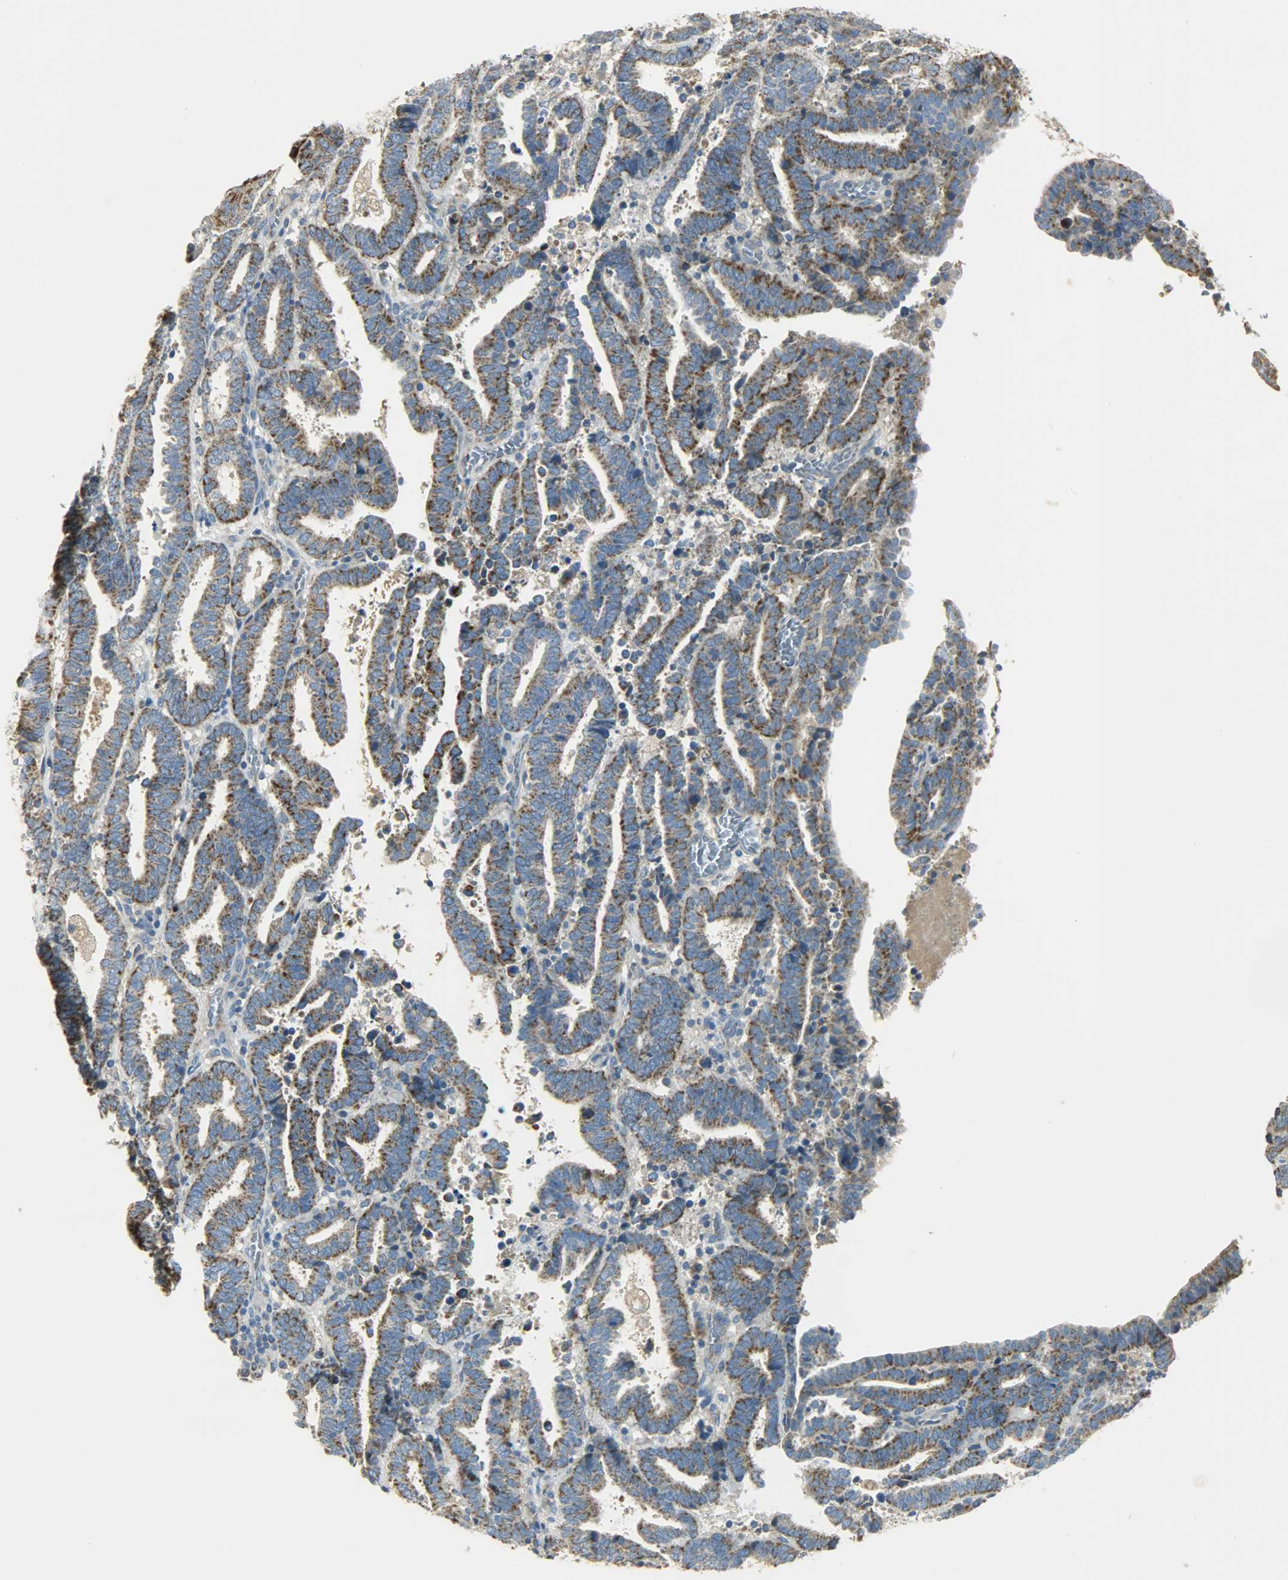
{"staining": {"intensity": "moderate", "quantity": ">75%", "location": "cytoplasmic/membranous"}, "tissue": "endometrial cancer", "cell_type": "Tumor cells", "image_type": "cancer", "snomed": [{"axis": "morphology", "description": "Adenocarcinoma, NOS"}, {"axis": "topography", "description": "Uterus"}], "caption": "About >75% of tumor cells in human endometrial cancer (adenocarcinoma) demonstrate moderate cytoplasmic/membranous protein staining as visualized by brown immunohistochemical staining.", "gene": "NNT", "patient": {"sex": "female", "age": 83}}